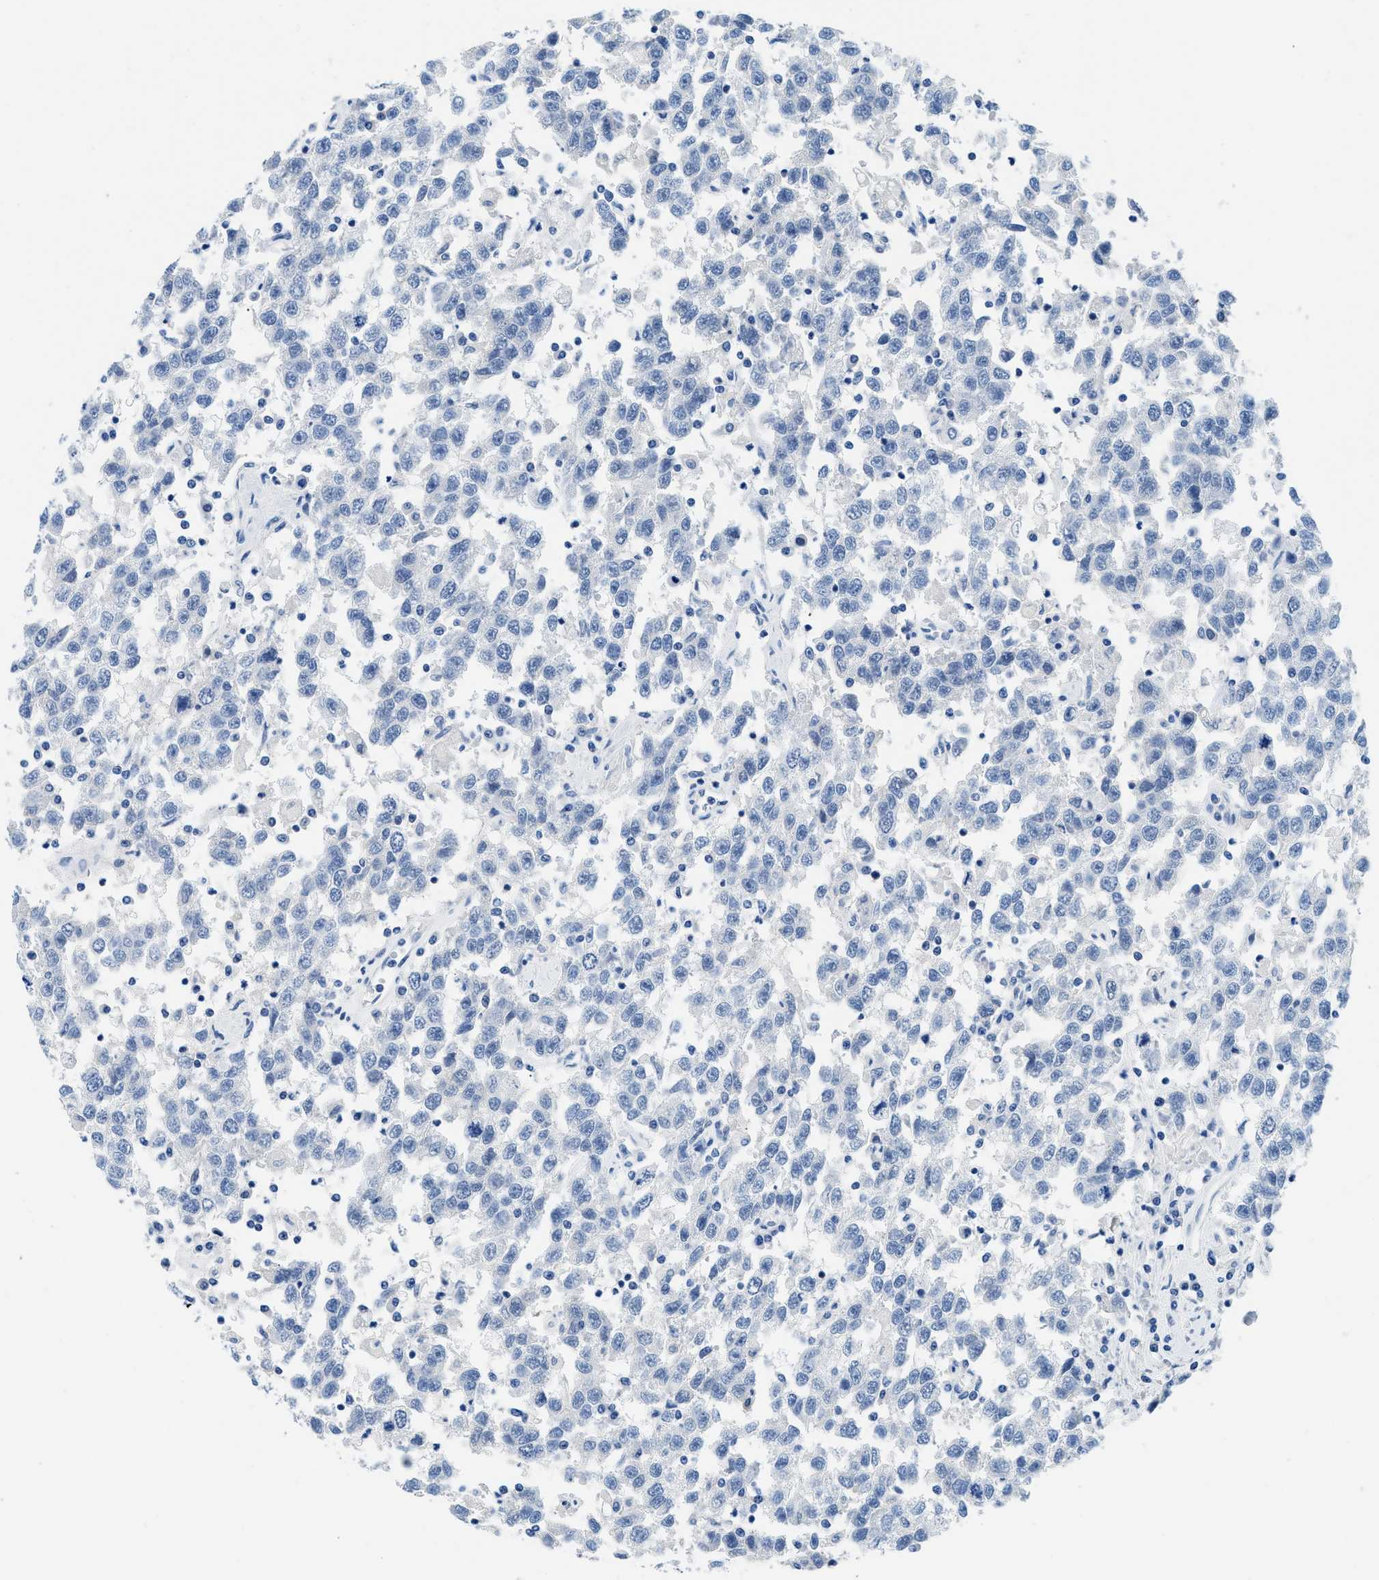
{"staining": {"intensity": "negative", "quantity": "none", "location": "none"}, "tissue": "testis cancer", "cell_type": "Tumor cells", "image_type": "cancer", "snomed": [{"axis": "morphology", "description": "Seminoma, NOS"}, {"axis": "topography", "description": "Testis"}], "caption": "The image demonstrates no staining of tumor cells in seminoma (testis).", "gene": "MBL2", "patient": {"sex": "male", "age": 41}}